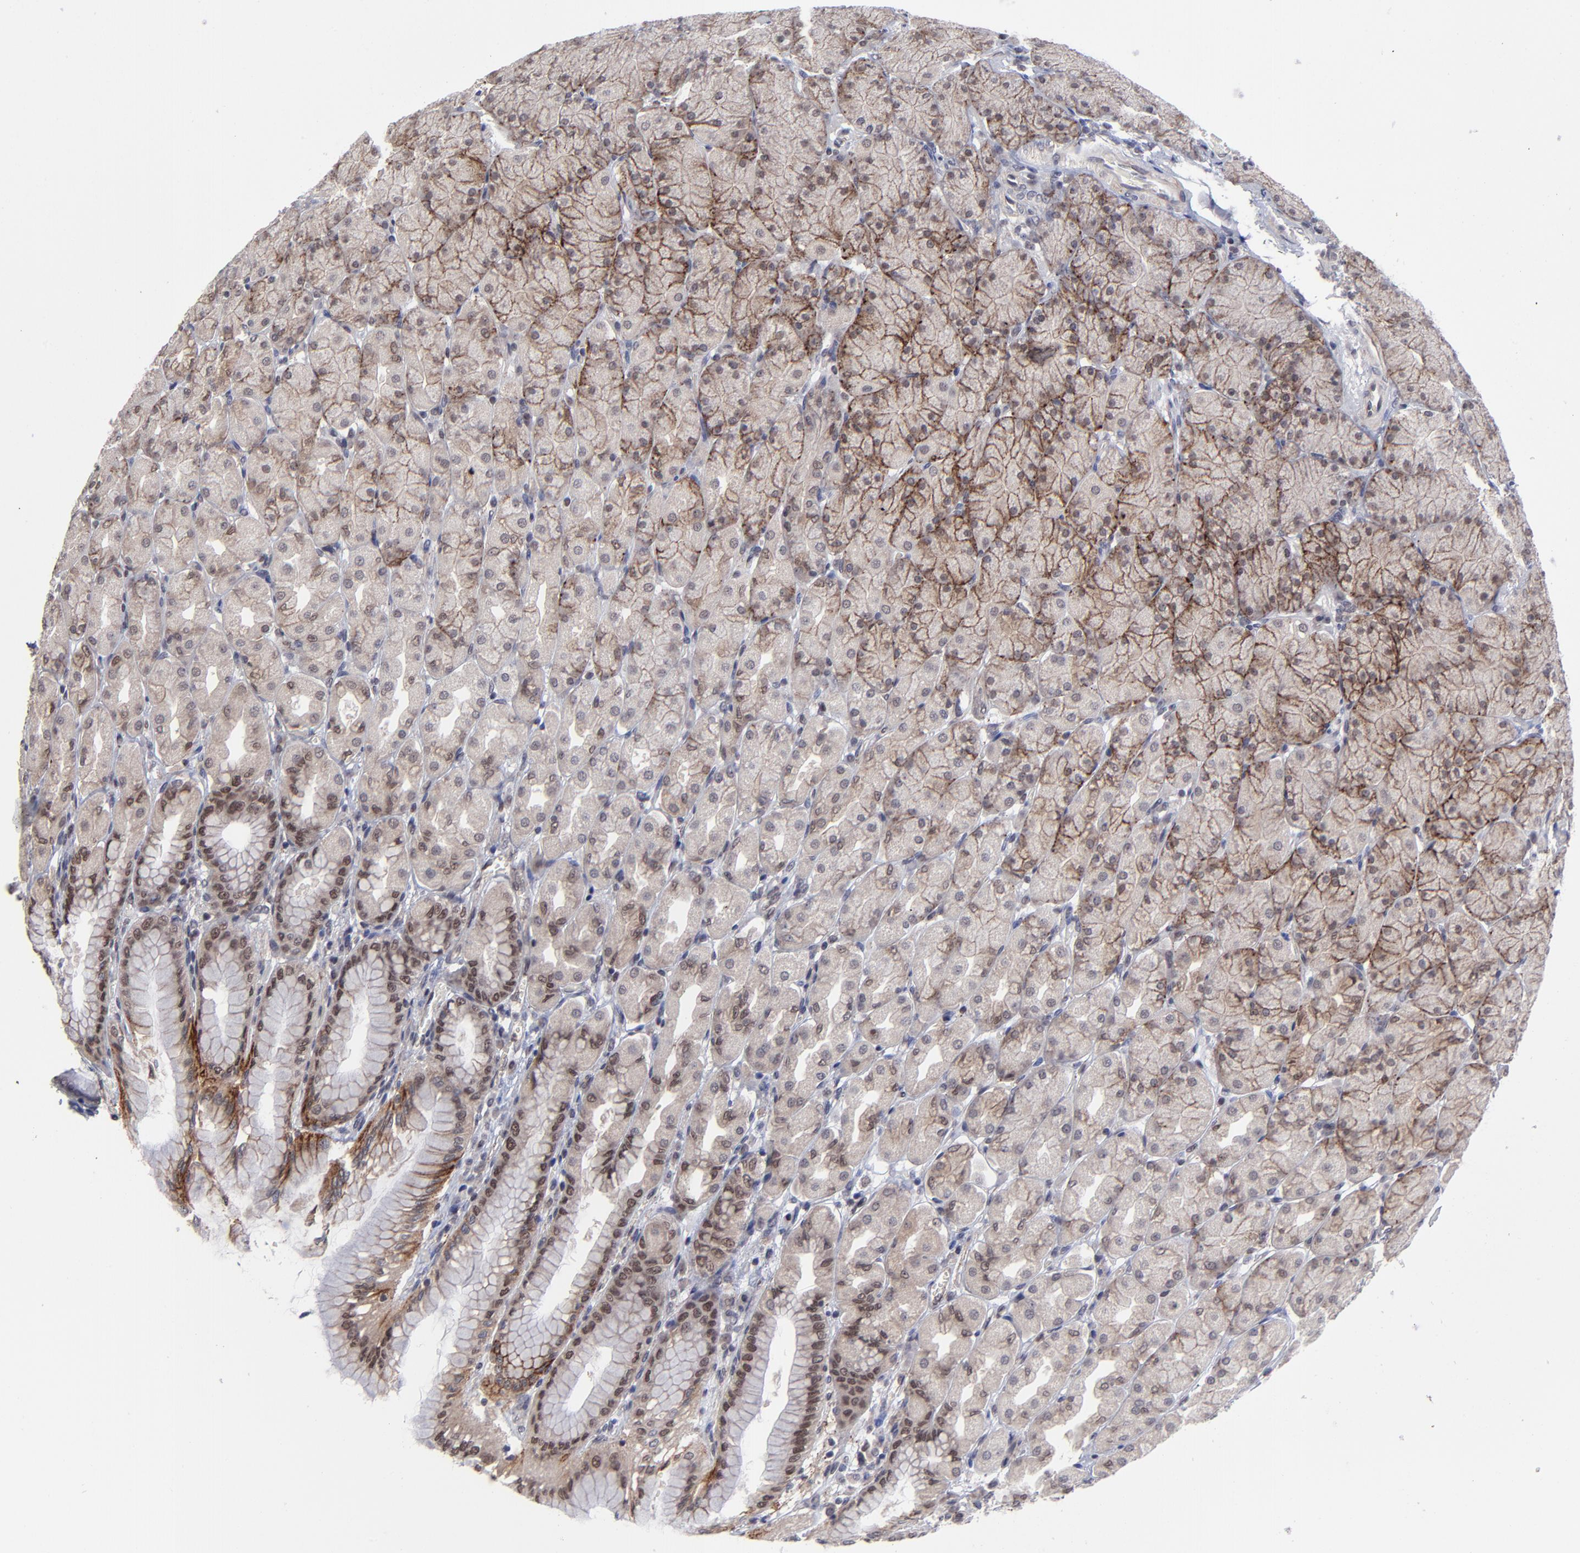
{"staining": {"intensity": "moderate", "quantity": "25%-75%", "location": "cytoplasmic/membranous"}, "tissue": "stomach", "cell_type": "Glandular cells", "image_type": "normal", "snomed": [{"axis": "morphology", "description": "Normal tissue, NOS"}, {"axis": "topography", "description": "Stomach, upper"}], "caption": "Immunohistochemistry of benign stomach displays medium levels of moderate cytoplasmic/membranous staining in approximately 25%-75% of glandular cells.", "gene": "ZNF419", "patient": {"sex": "female", "age": 56}}